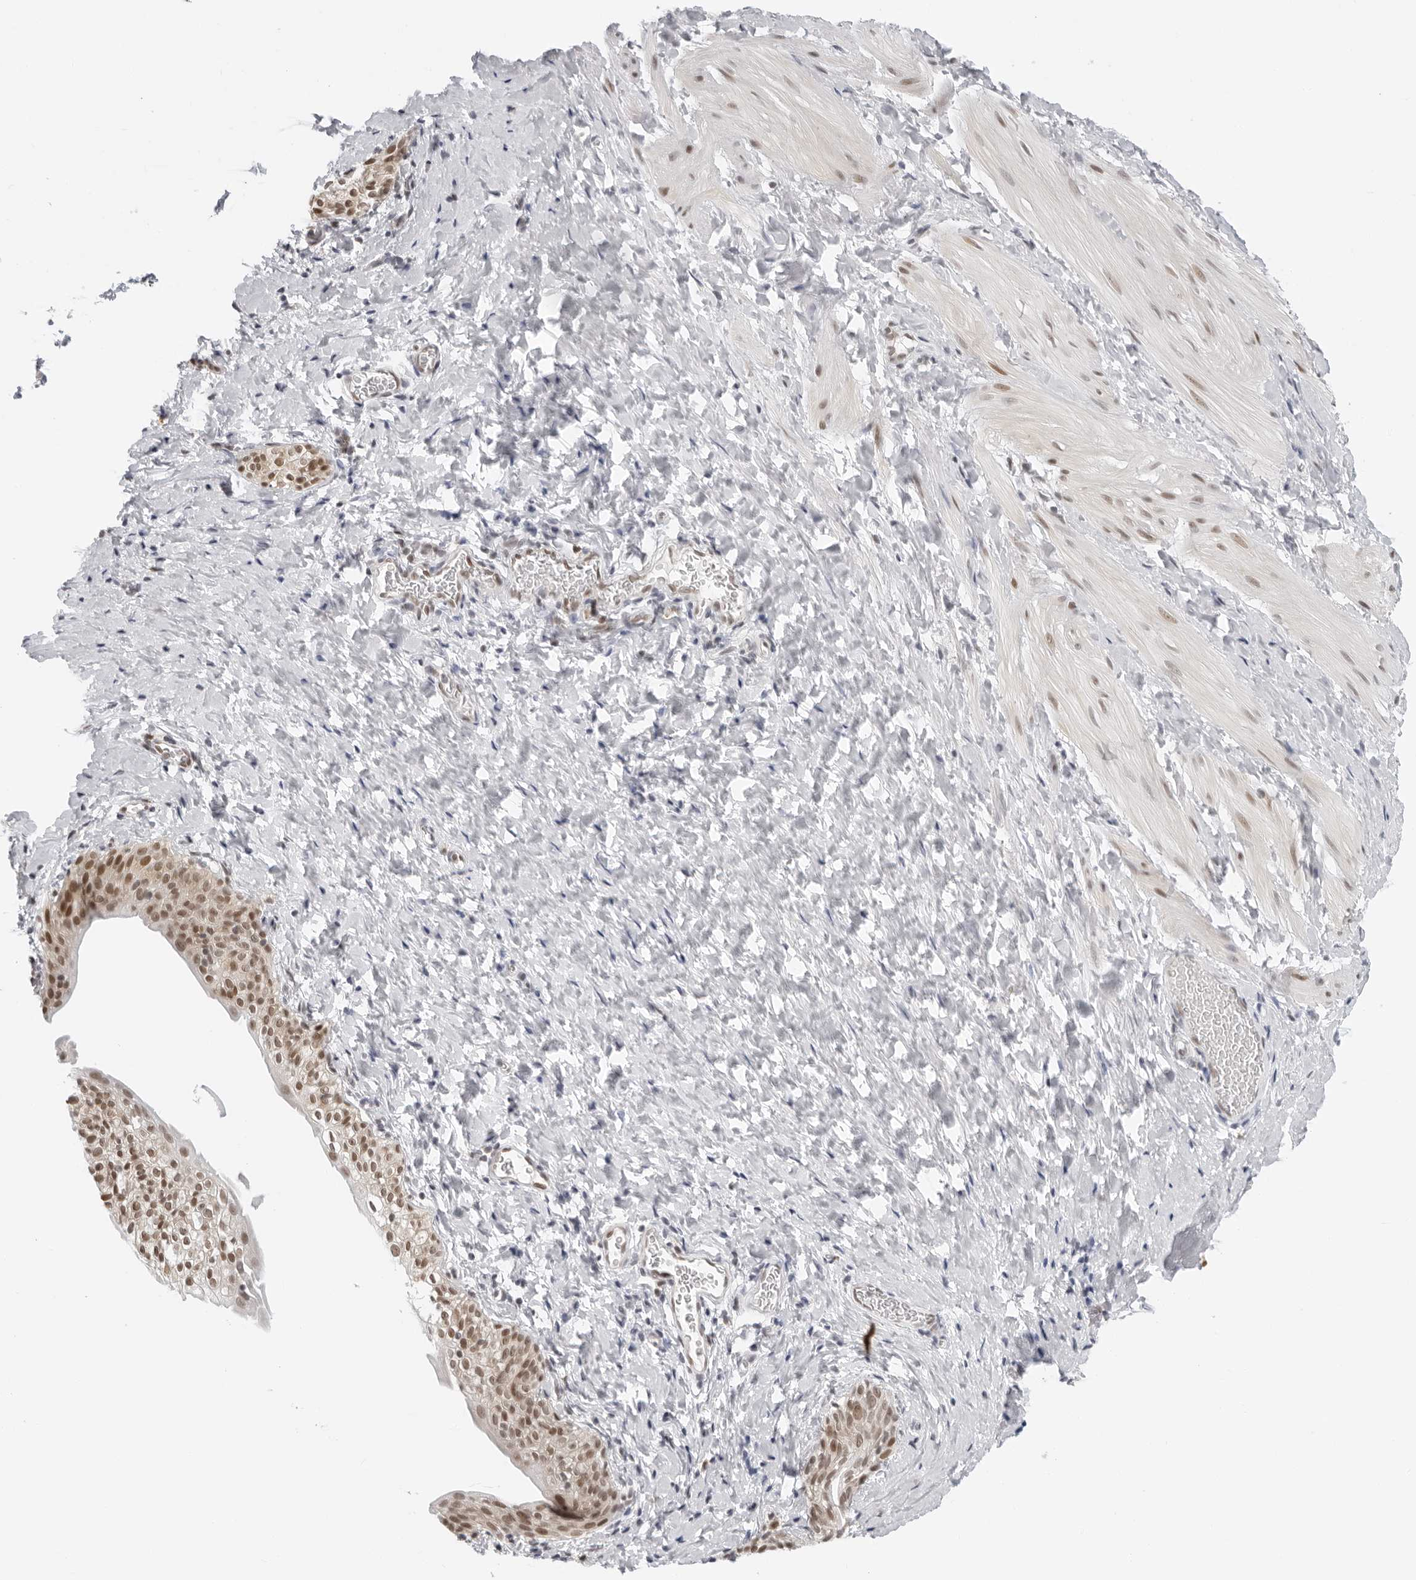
{"staining": {"intensity": "moderate", "quantity": "<25%", "location": "nuclear"}, "tissue": "smooth muscle", "cell_type": "Smooth muscle cells", "image_type": "normal", "snomed": [{"axis": "morphology", "description": "Normal tissue, NOS"}, {"axis": "topography", "description": "Smooth muscle"}], "caption": "Immunohistochemical staining of normal smooth muscle displays low levels of moderate nuclear staining in about <25% of smooth muscle cells. The protein of interest is shown in brown color, while the nuclei are stained blue.", "gene": "MSH6", "patient": {"sex": "male", "age": 16}}